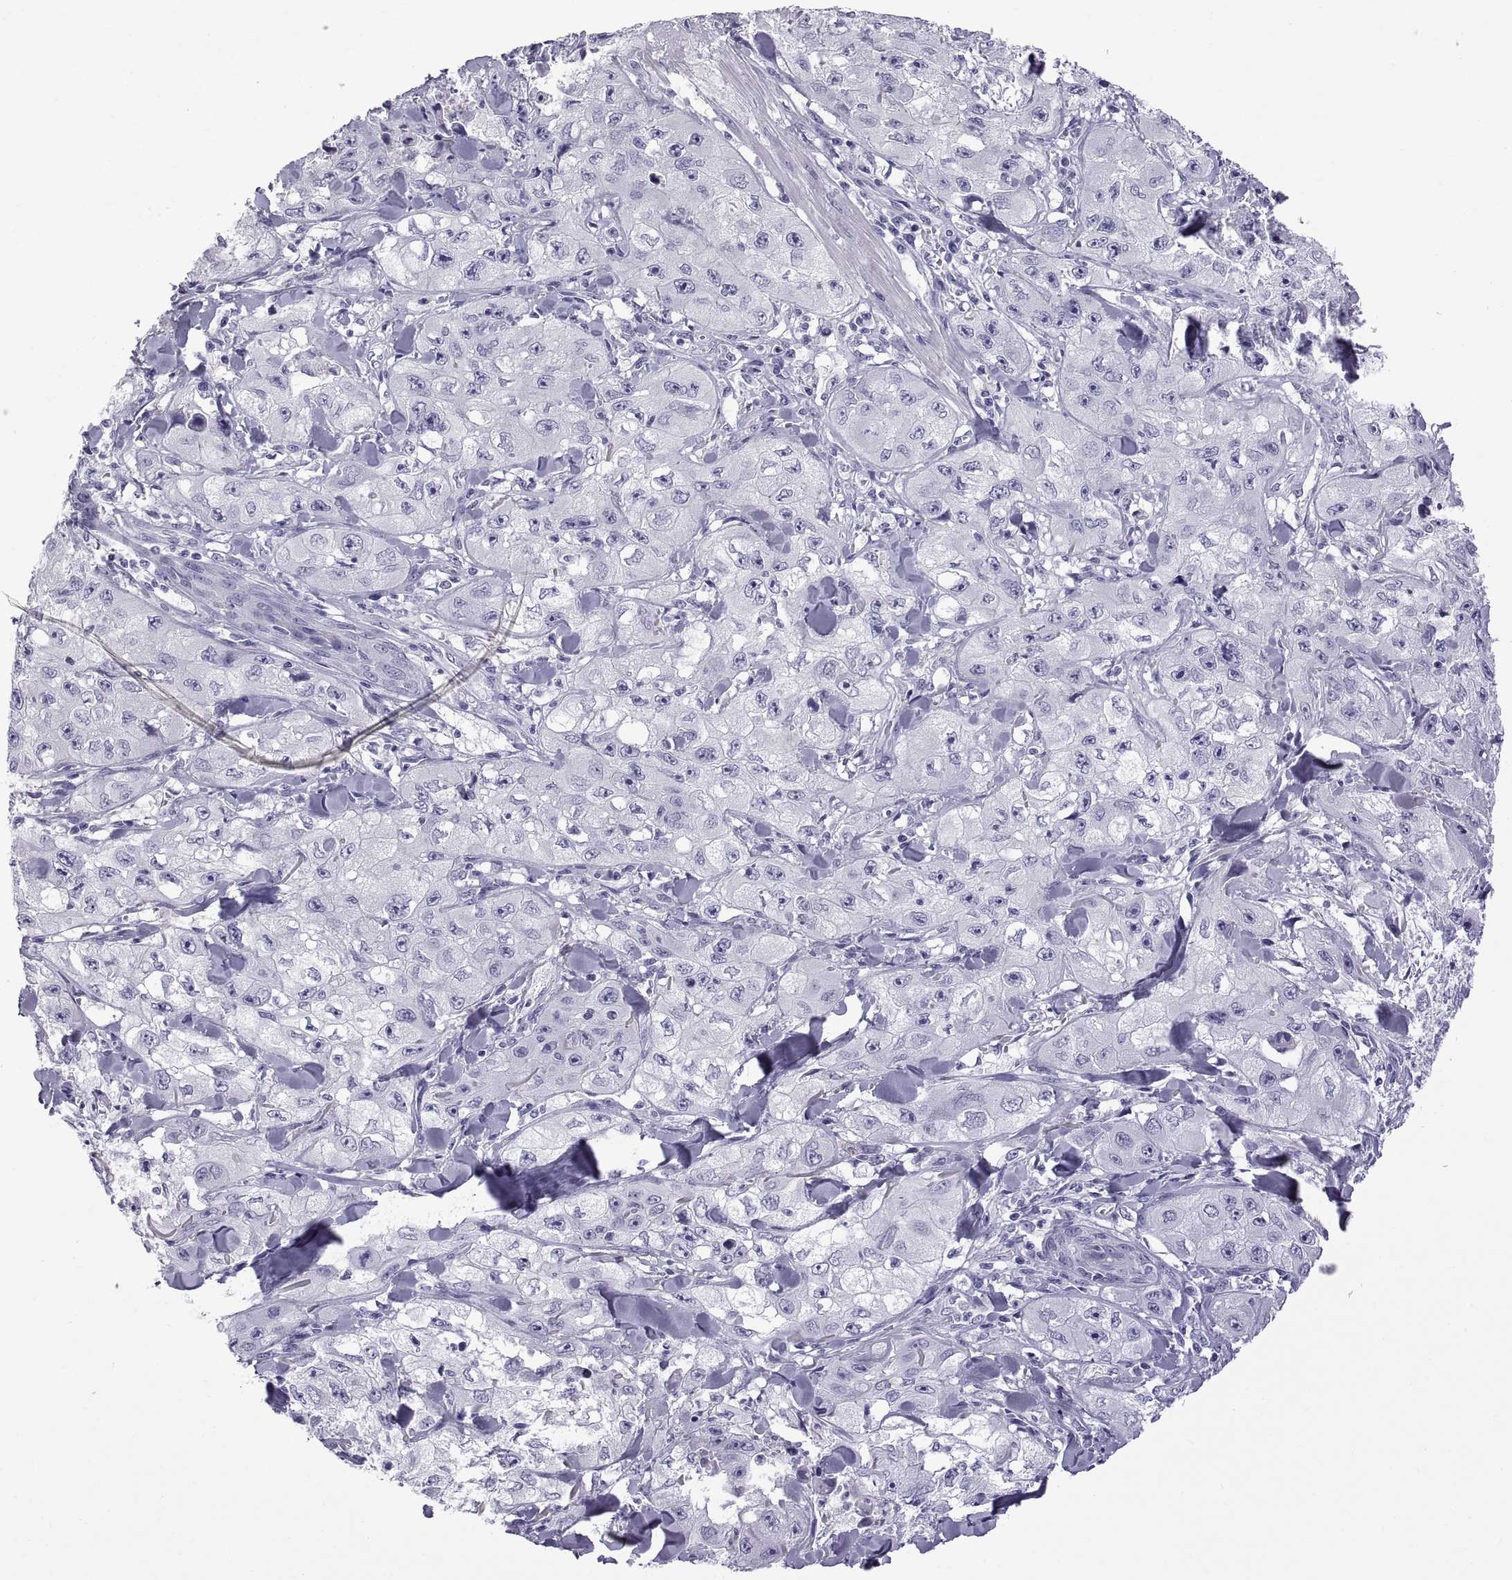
{"staining": {"intensity": "negative", "quantity": "none", "location": "none"}, "tissue": "skin cancer", "cell_type": "Tumor cells", "image_type": "cancer", "snomed": [{"axis": "morphology", "description": "Squamous cell carcinoma, NOS"}, {"axis": "topography", "description": "Skin"}, {"axis": "topography", "description": "Subcutis"}], "caption": "Immunohistochemistry histopathology image of skin cancer stained for a protein (brown), which displays no staining in tumor cells.", "gene": "SPDYE1", "patient": {"sex": "male", "age": 73}}